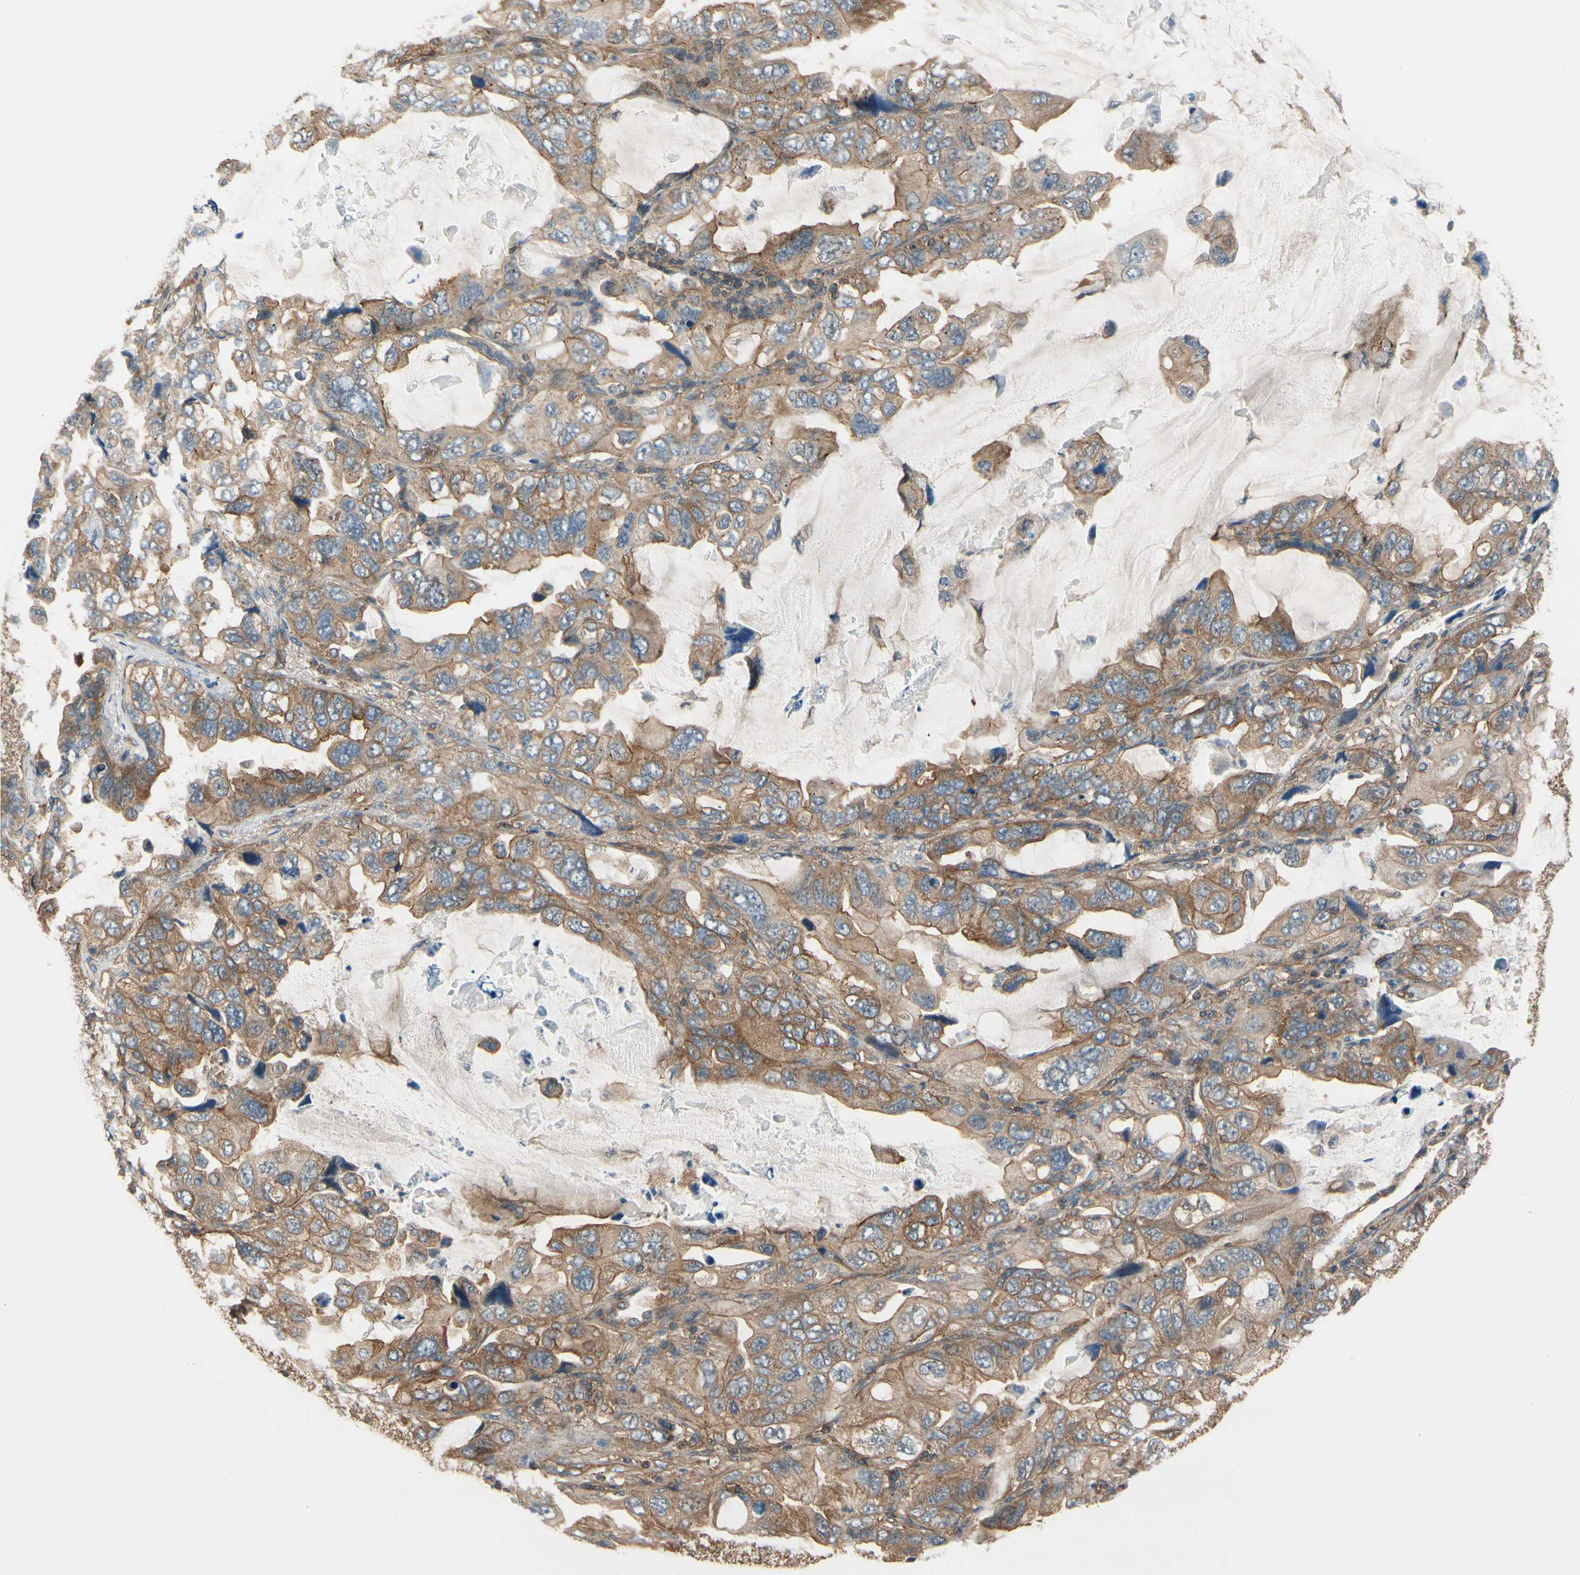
{"staining": {"intensity": "moderate", "quantity": "25%-75%", "location": "cytoplasmic/membranous"}, "tissue": "lung cancer", "cell_type": "Tumor cells", "image_type": "cancer", "snomed": [{"axis": "morphology", "description": "Squamous cell carcinoma, NOS"}, {"axis": "topography", "description": "Lung"}], "caption": "Tumor cells demonstrate medium levels of moderate cytoplasmic/membranous expression in about 25%-75% of cells in lung cancer (squamous cell carcinoma).", "gene": "EPS15", "patient": {"sex": "female", "age": 73}}